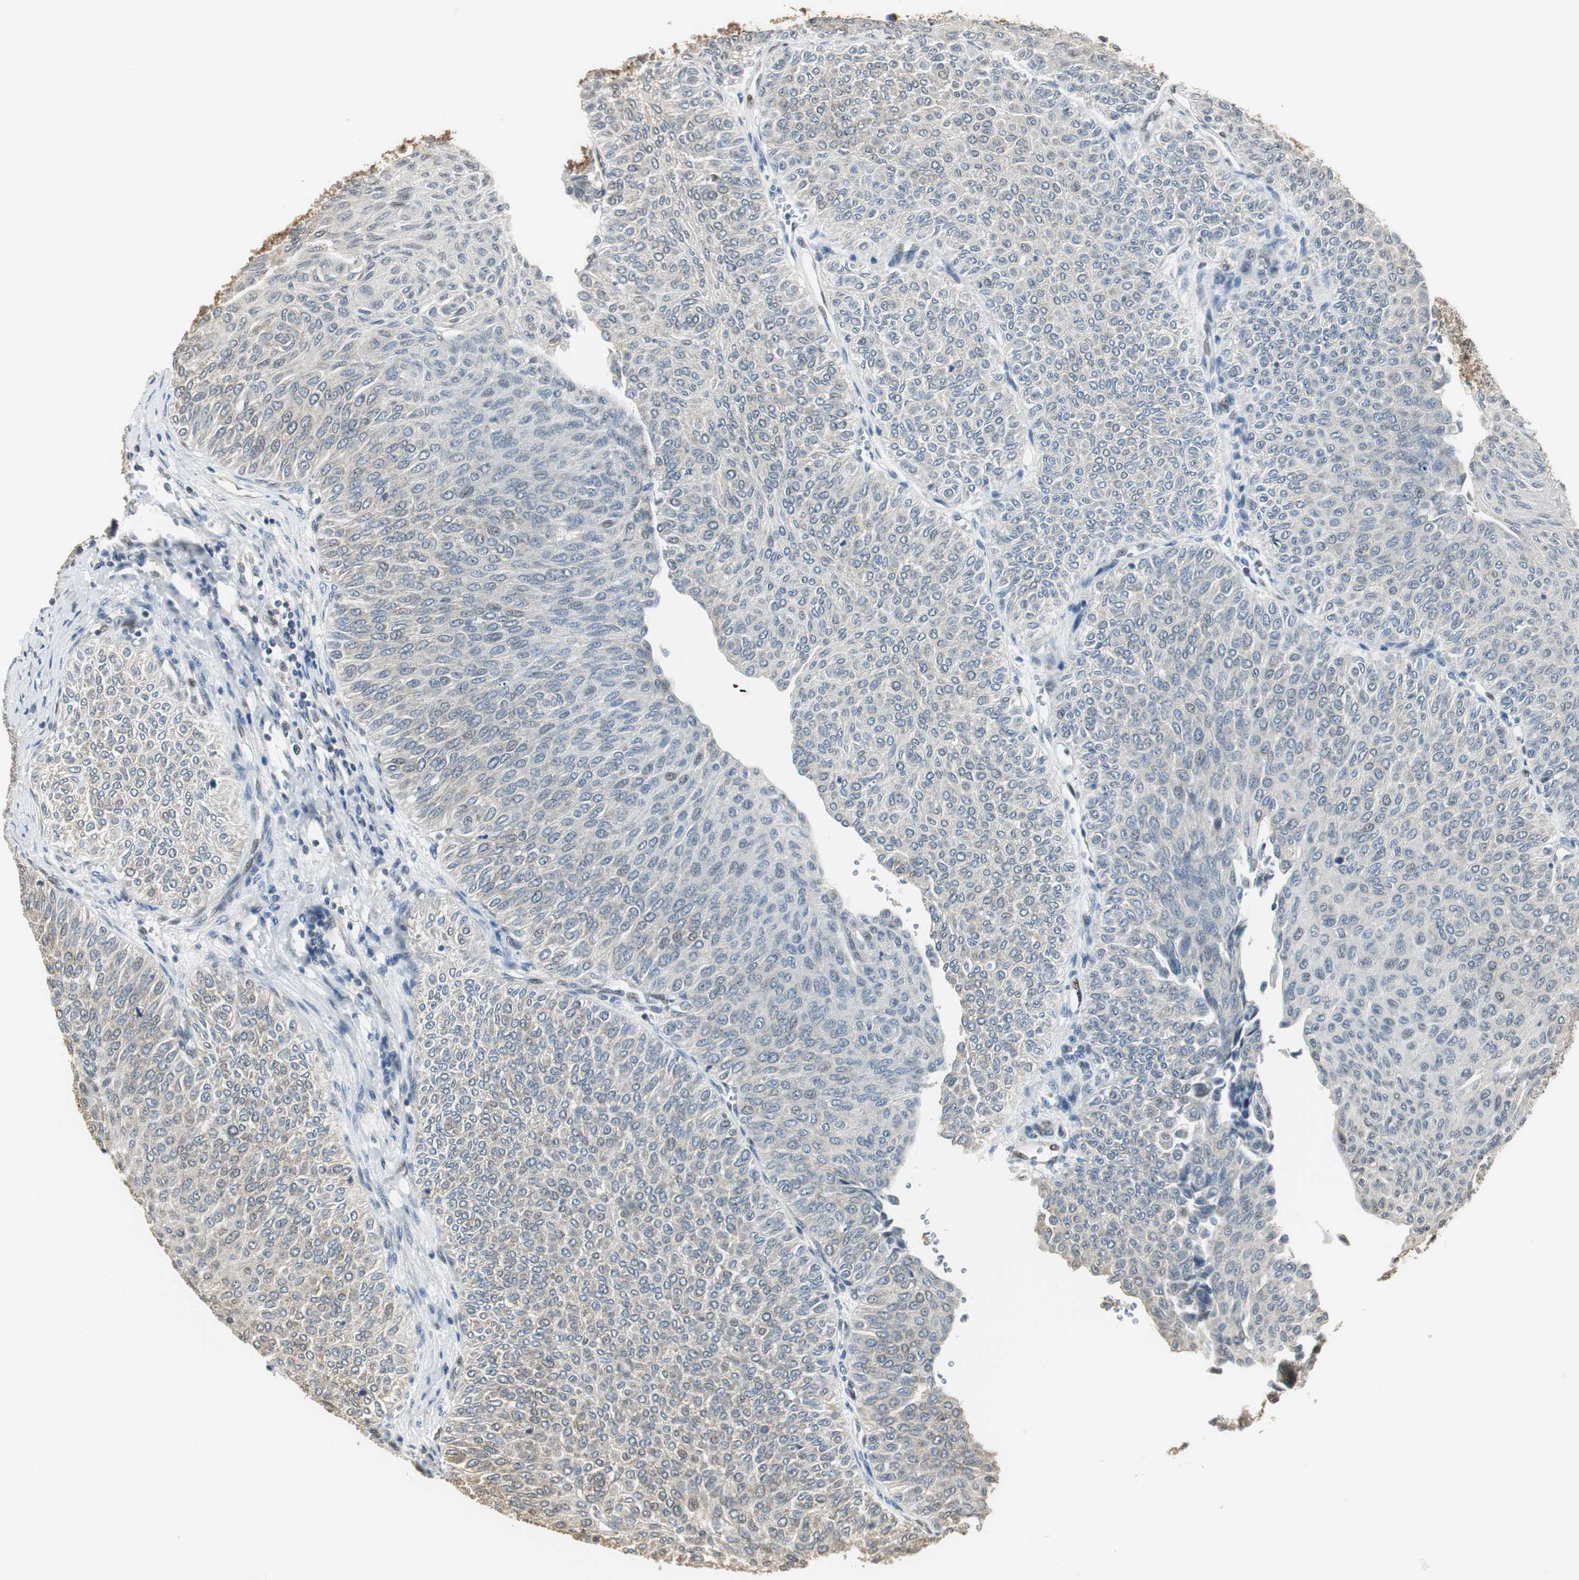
{"staining": {"intensity": "weak", "quantity": "25%-75%", "location": "cytoplasmic/membranous"}, "tissue": "urothelial cancer", "cell_type": "Tumor cells", "image_type": "cancer", "snomed": [{"axis": "morphology", "description": "Urothelial carcinoma, Low grade"}, {"axis": "topography", "description": "Urinary bladder"}], "caption": "Weak cytoplasmic/membranous staining is present in approximately 25%-75% of tumor cells in urothelial cancer.", "gene": "CCT5", "patient": {"sex": "male", "age": 78}}